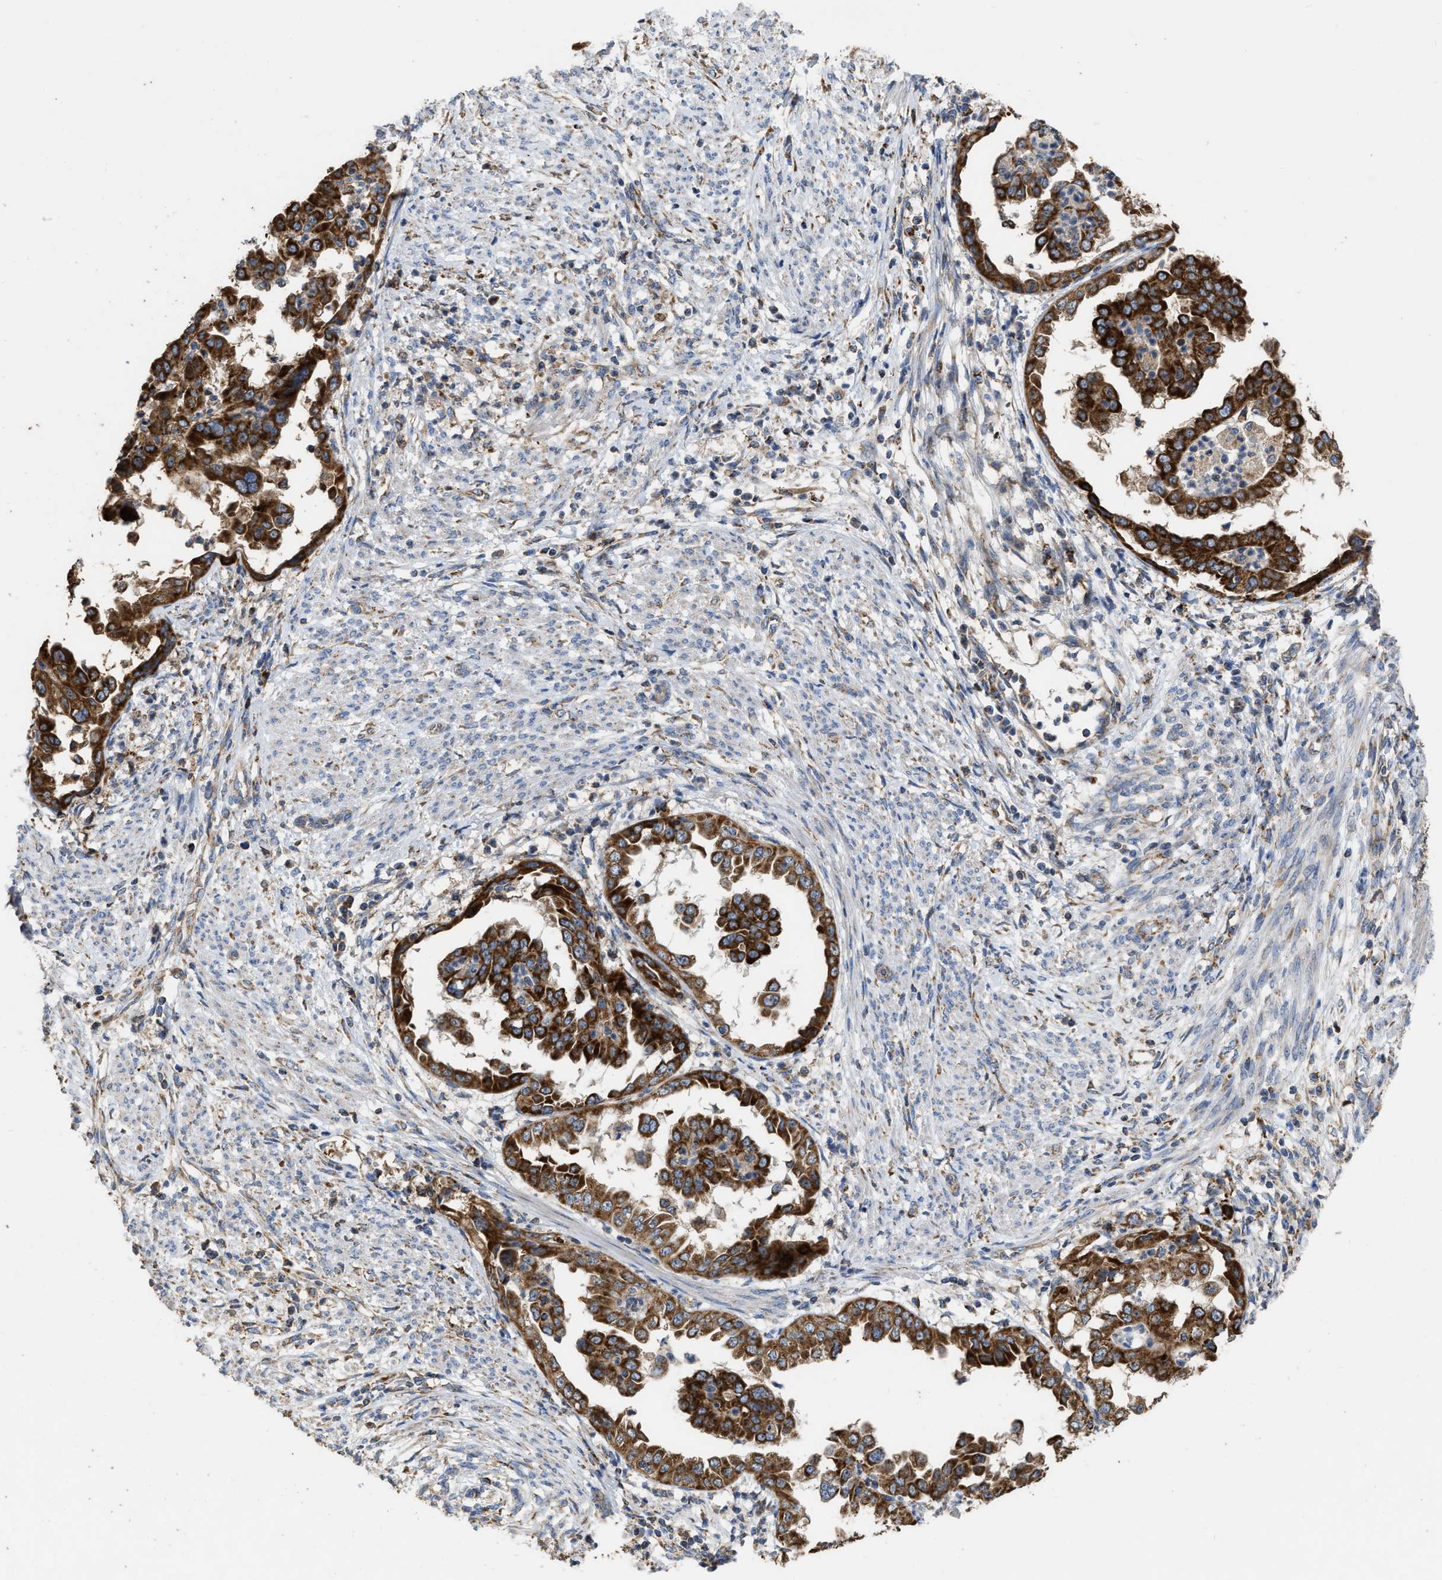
{"staining": {"intensity": "strong", "quantity": ">75%", "location": "cytoplasmic/membranous"}, "tissue": "endometrial cancer", "cell_type": "Tumor cells", "image_type": "cancer", "snomed": [{"axis": "morphology", "description": "Adenocarcinoma, NOS"}, {"axis": "topography", "description": "Endometrium"}], "caption": "Human endometrial adenocarcinoma stained with a protein marker demonstrates strong staining in tumor cells.", "gene": "AK2", "patient": {"sex": "female", "age": 85}}